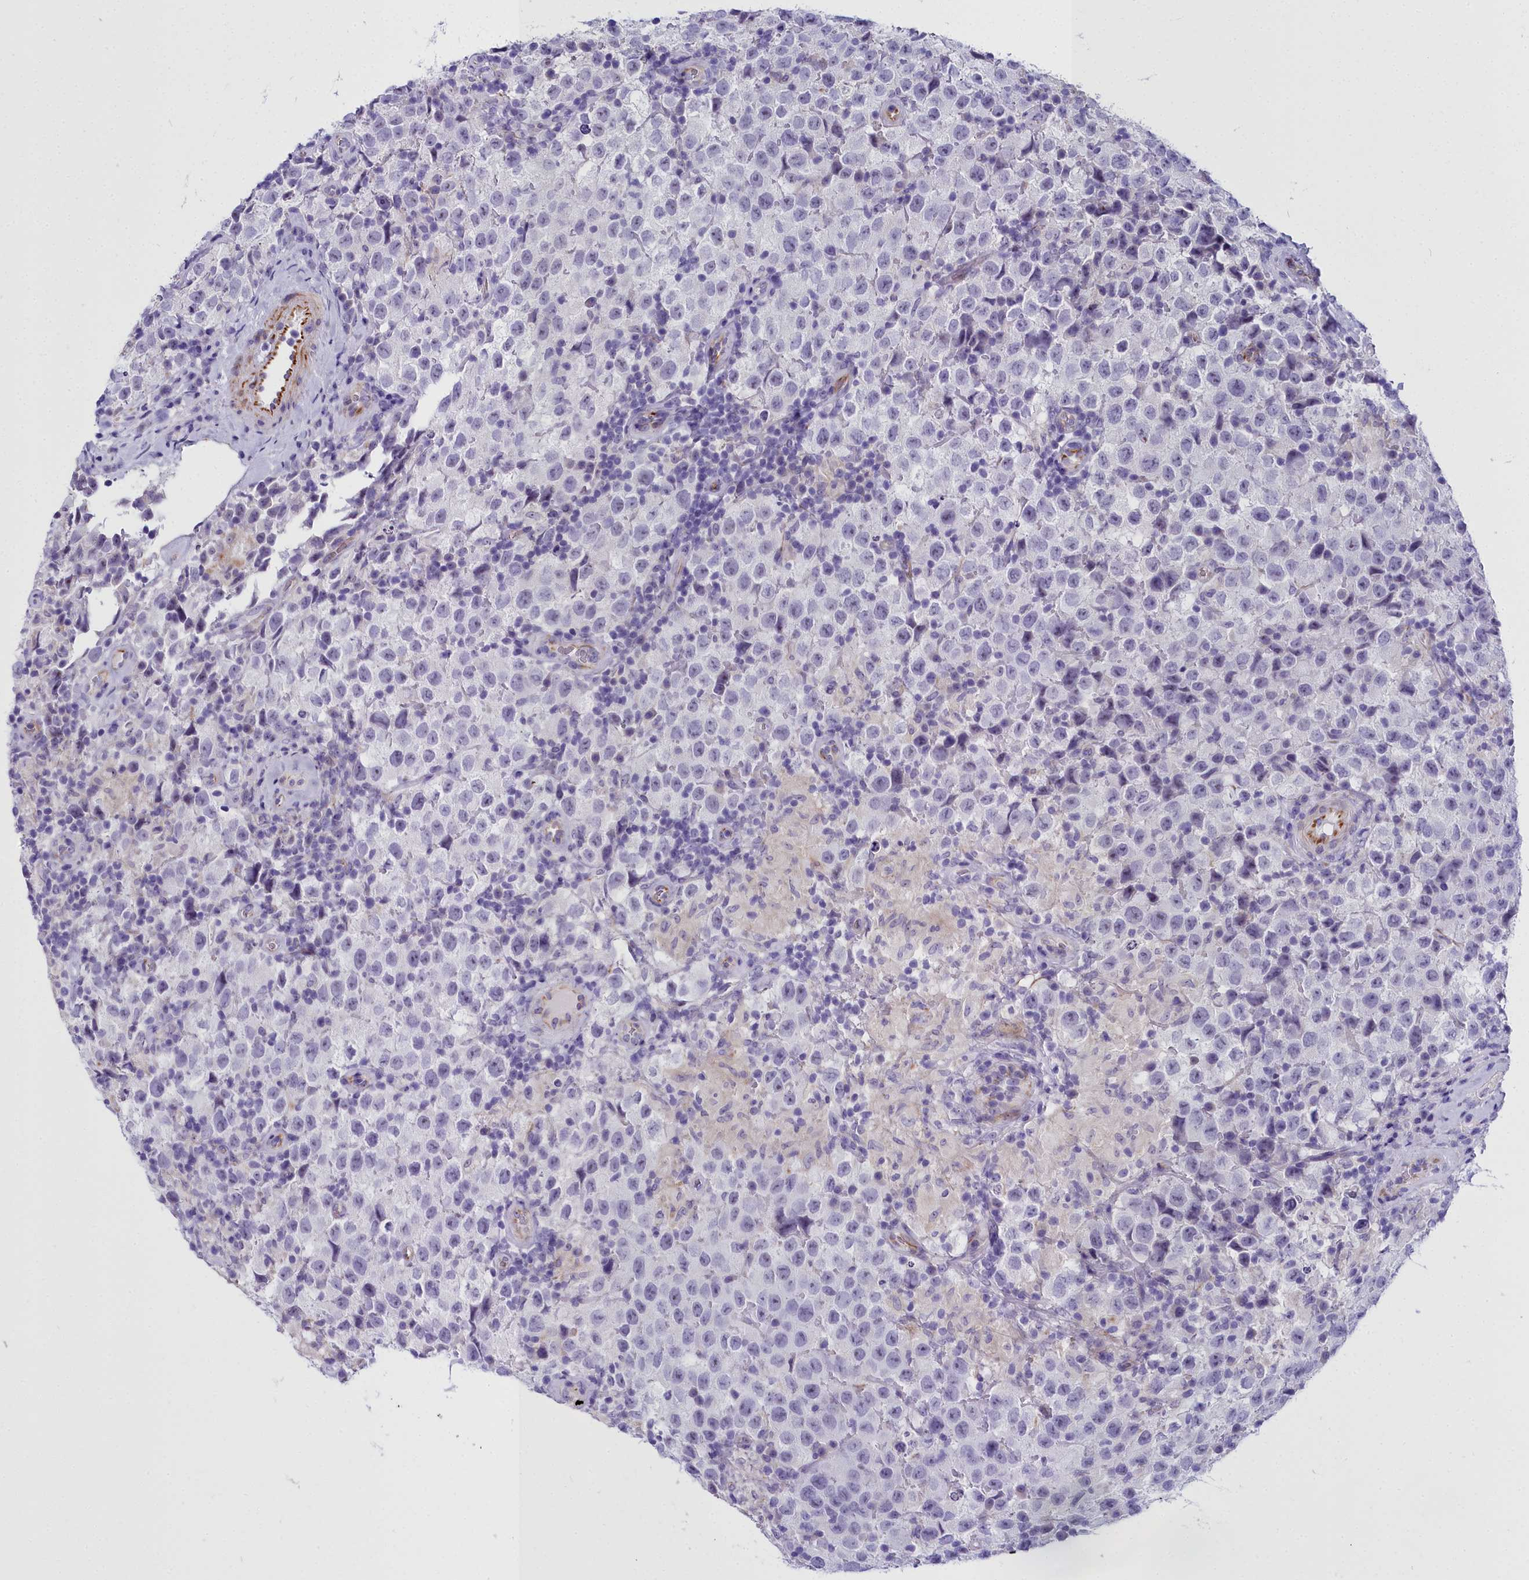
{"staining": {"intensity": "negative", "quantity": "none", "location": "none"}, "tissue": "testis cancer", "cell_type": "Tumor cells", "image_type": "cancer", "snomed": [{"axis": "morphology", "description": "Seminoma, NOS"}, {"axis": "morphology", "description": "Carcinoma, Embryonal, NOS"}, {"axis": "topography", "description": "Testis"}], "caption": "Histopathology image shows no significant protein expression in tumor cells of seminoma (testis). (Stains: DAB (3,3'-diaminobenzidine) immunohistochemistry with hematoxylin counter stain, Microscopy: brightfield microscopy at high magnification).", "gene": "TIMM22", "patient": {"sex": "male", "age": 41}}